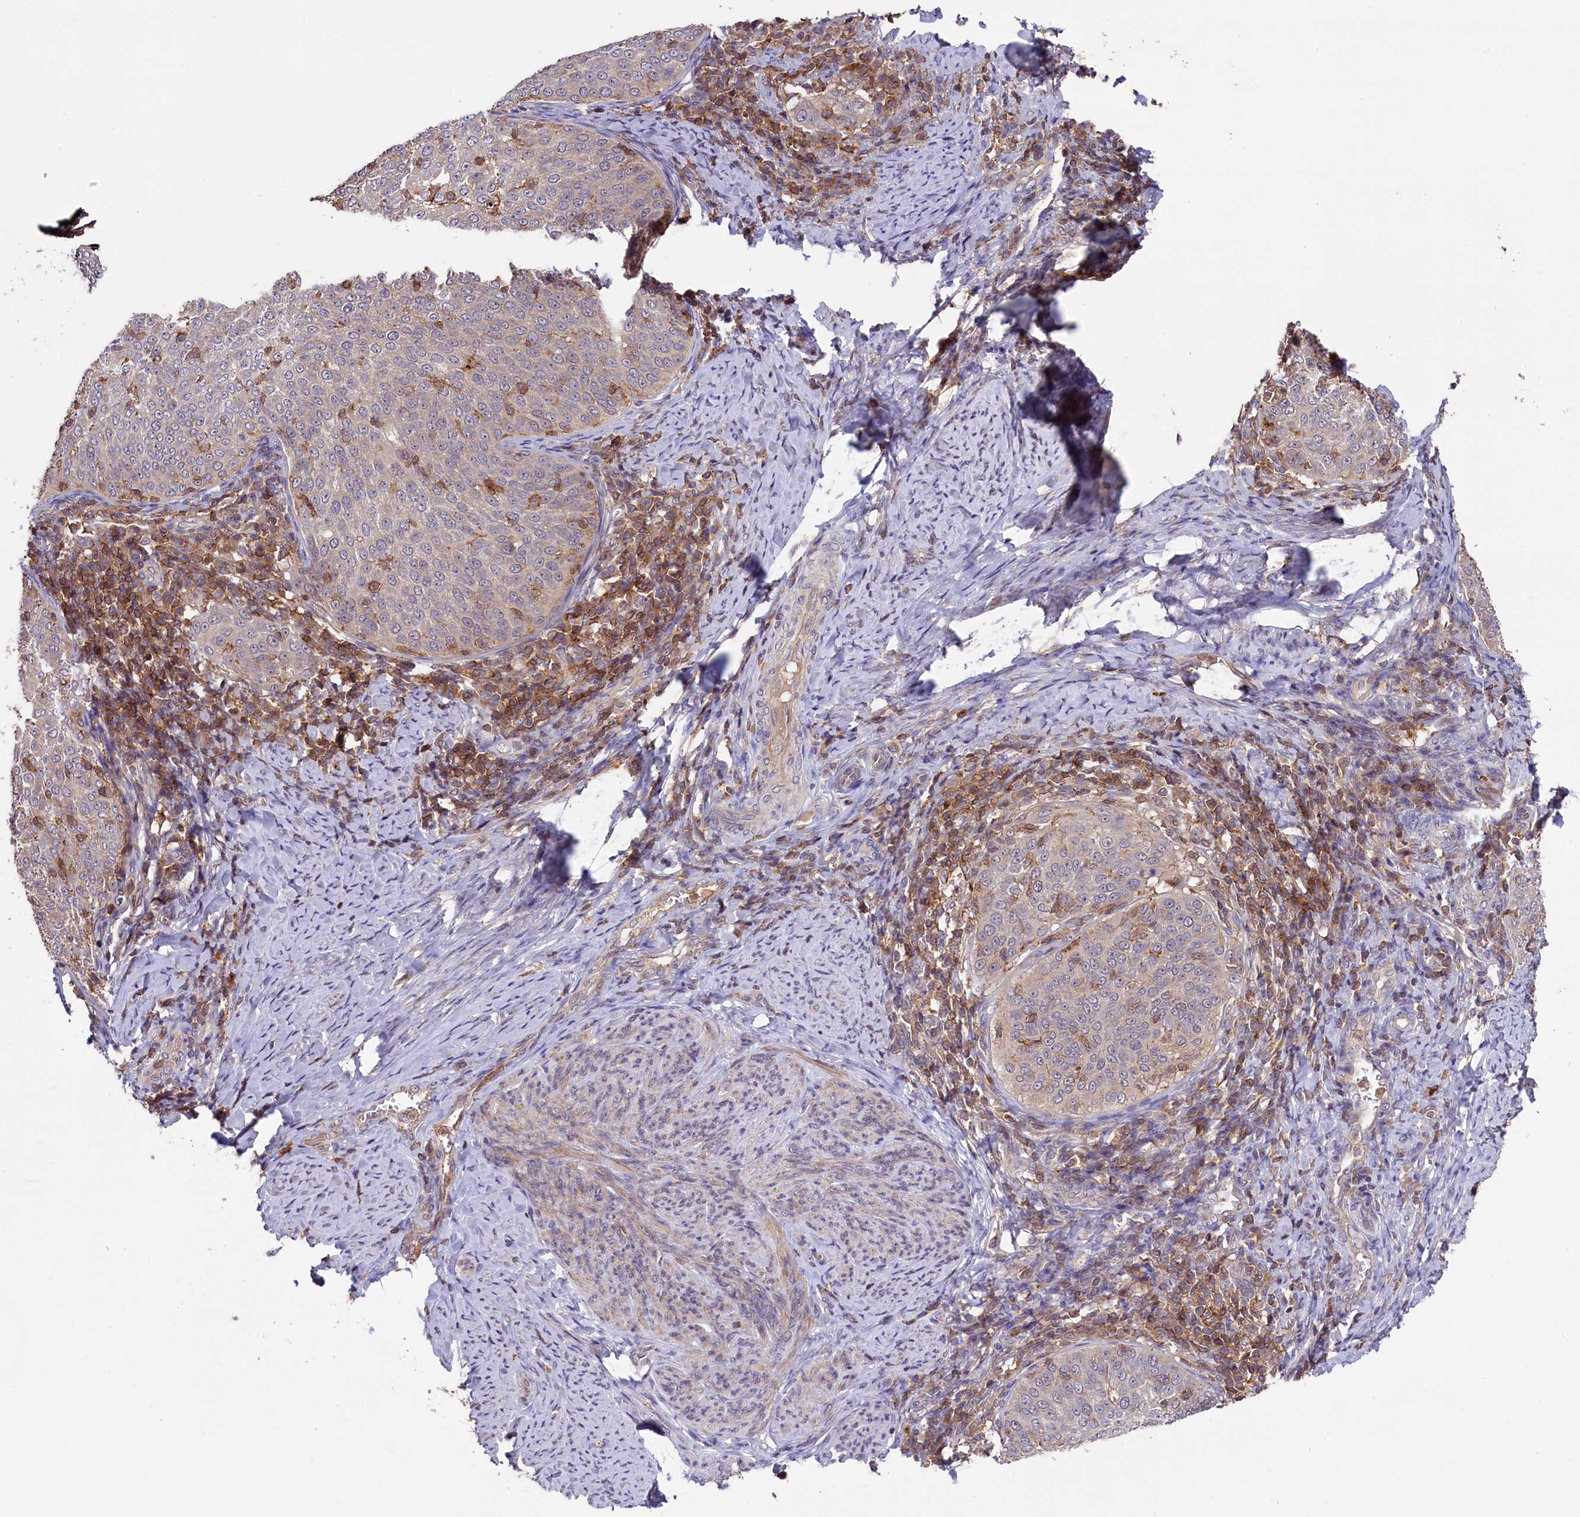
{"staining": {"intensity": "negative", "quantity": "none", "location": "none"}, "tissue": "cervical cancer", "cell_type": "Tumor cells", "image_type": "cancer", "snomed": [{"axis": "morphology", "description": "Squamous cell carcinoma, NOS"}, {"axis": "topography", "description": "Cervix"}], "caption": "Cervical cancer (squamous cell carcinoma) stained for a protein using immunohistochemistry reveals no positivity tumor cells.", "gene": "SKIDA1", "patient": {"sex": "female", "age": 57}}